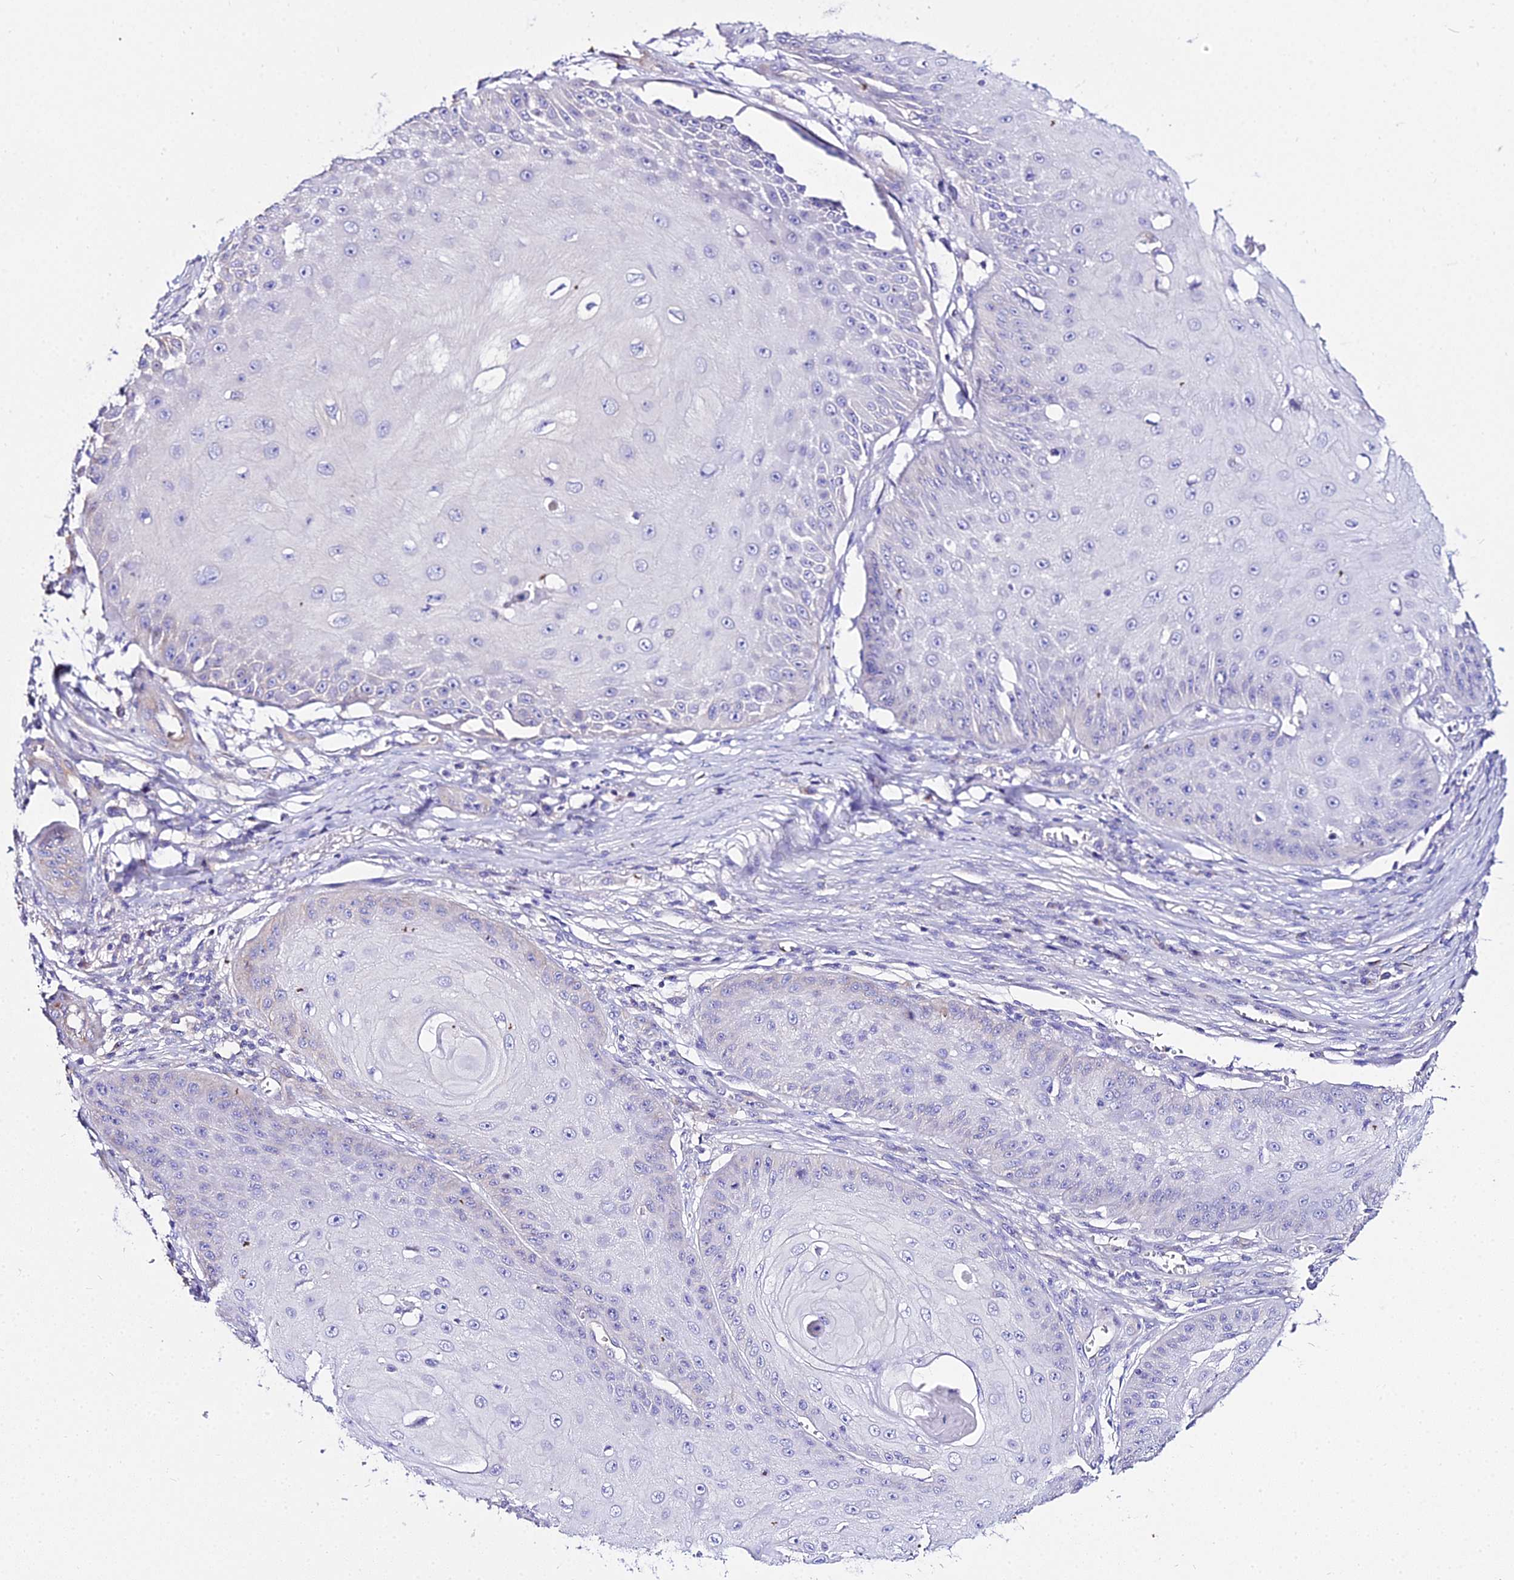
{"staining": {"intensity": "negative", "quantity": "none", "location": "none"}, "tissue": "skin cancer", "cell_type": "Tumor cells", "image_type": "cancer", "snomed": [{"axis": "morphology", "description": "Squamous cell carcinoma, NOS"}, {"axis": "topography", "description": "Skin"}], "caption": "Immunohistochemical staining of human skin cancer (squamous cell carcinoma) exhibits no significant expression in tumor cells.", "gene": "TUBA3D", "patient": {"sex": "male", "age": 70}}